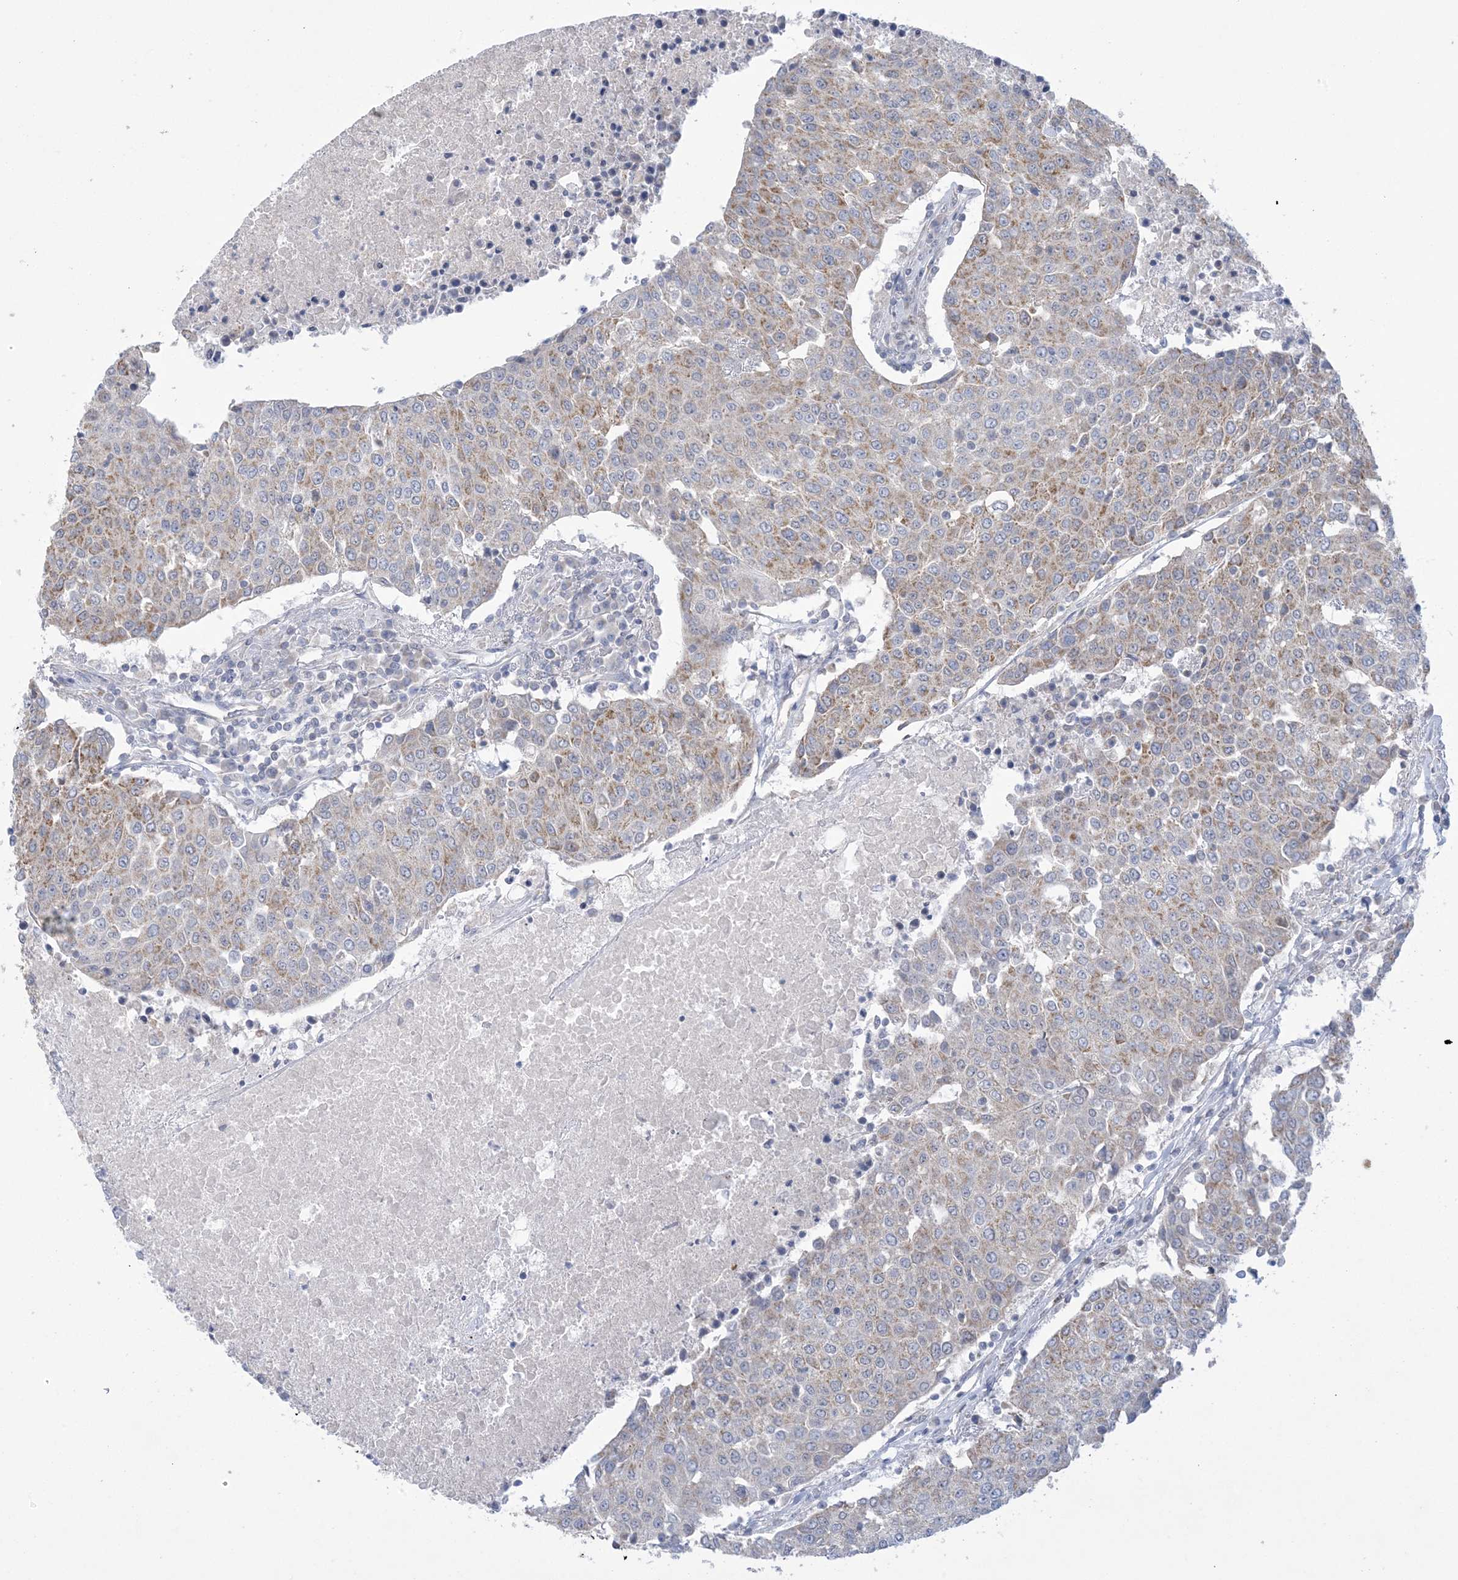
{"staining": {"intensity": "weak", "quantity": "25%-75%", "location": "cytoplasmic/membranous"}, "tissue": "urothelial cancer", "cell_type": "Tumor cells", "image_type": "cancer", "snomed": [{"axis": "morphology", "description": "Urothelial carcinoma, High grade"}, {"axis": "topography", "description": "Urinary bladder"}], "caption": "Protein positivity by immunohistochemistry exhibits weak cytoplasmic/membranous staining in about 25%-75% of tumor cells in urothelial carcinoma (high-grade). The staining was performed using DAB to visualize the protein expression in brown, while the nuclei were stained in blue with hematoxylin (Magnification: 20x).", "gene": "TRMT10C", "patient": {"sex": "female", "age": 85}}